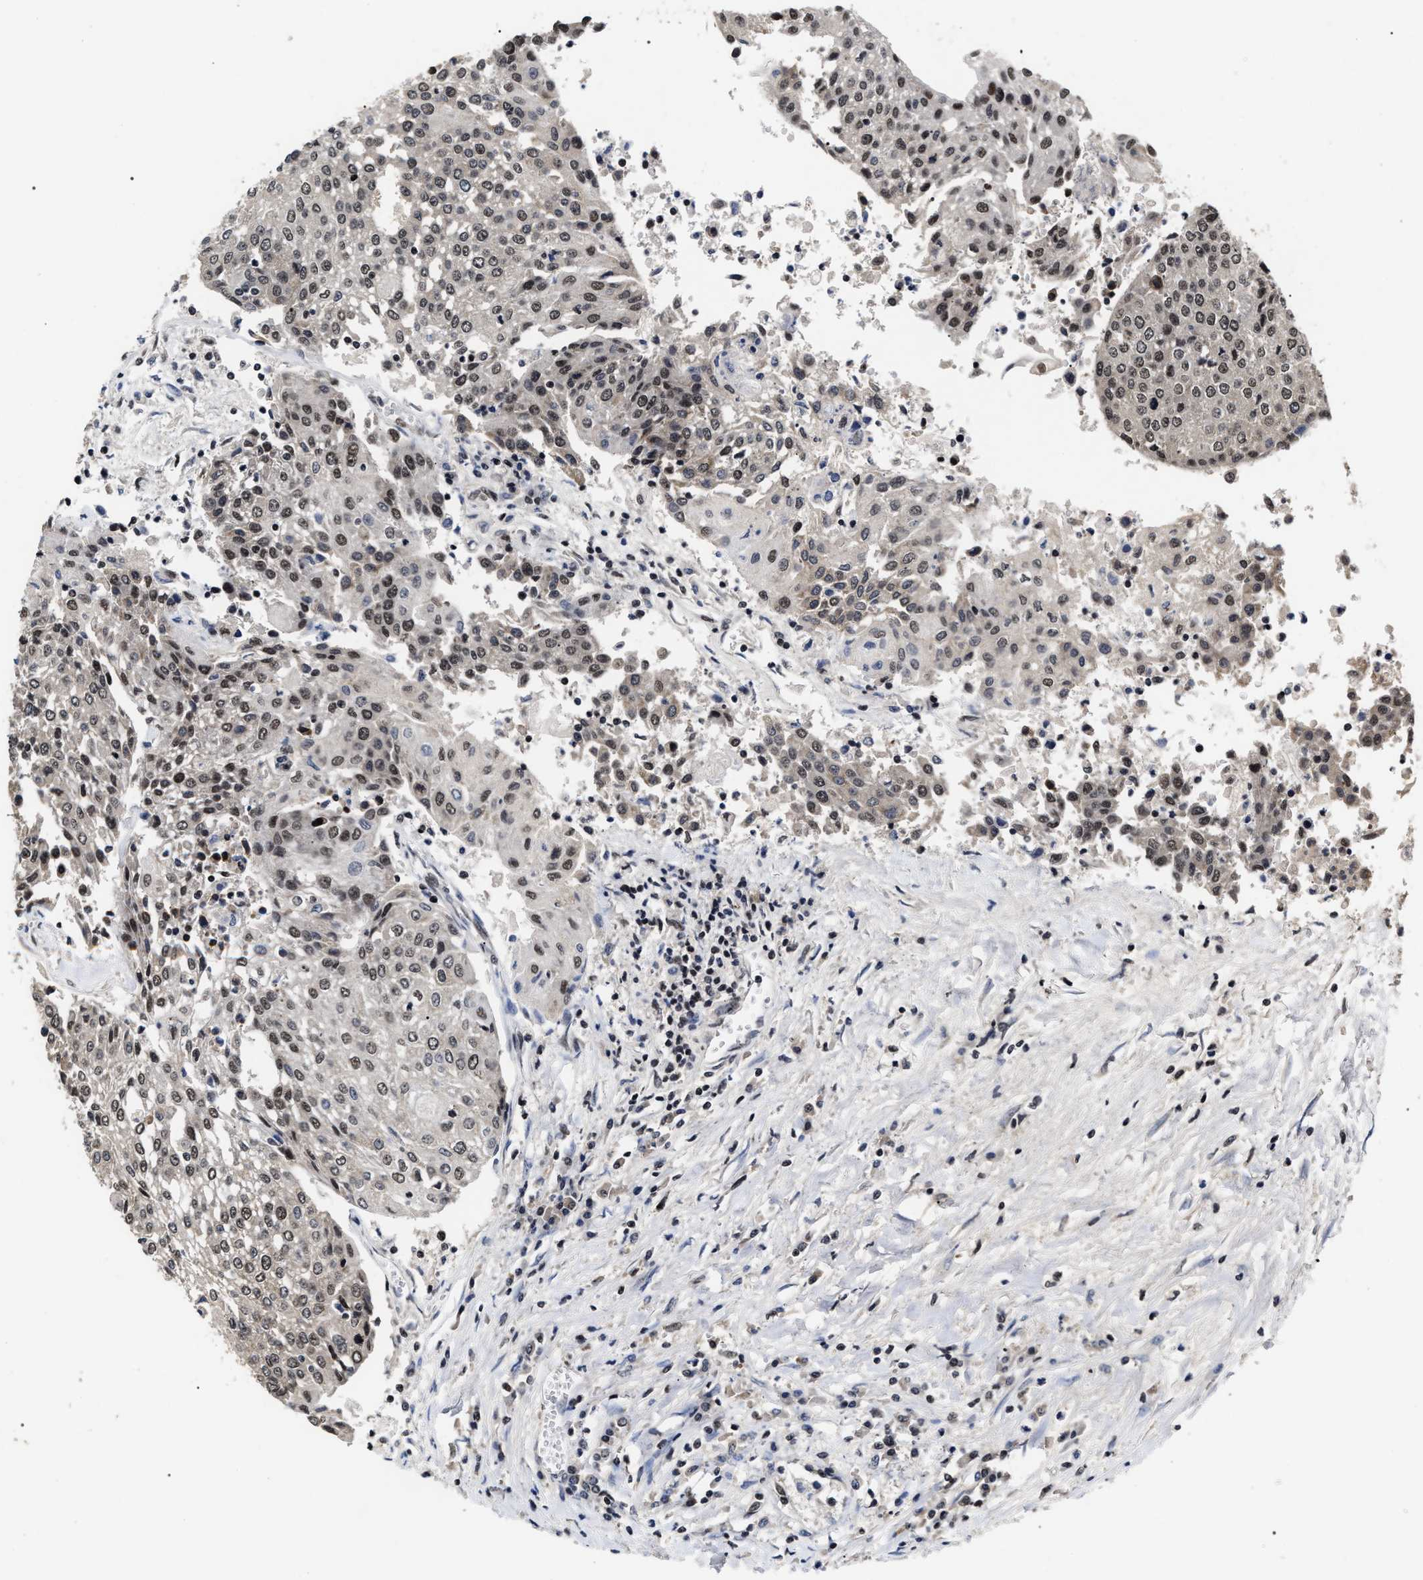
{"staining": {"intensity": "moderate", "quantity": ">75%", "location": "nuclear"}, "tissue": "urothelial cancer", "cell_type": "Tumor cells", "image_type": "cancer", "snomed": [{"axis": "morphology", "description": "Urothelial carcinoma, High grade"}, {"axis": "topography", "description": "Urinary bladder"}], "caption": "This photomicrograph demonstrates IHC staining of urothelial cancer, with medium moderate nuclear positivity in approximately >75% of tumor cells.", "gene": "RRP1B", "patient": {"sex": "female", "age": 85}}